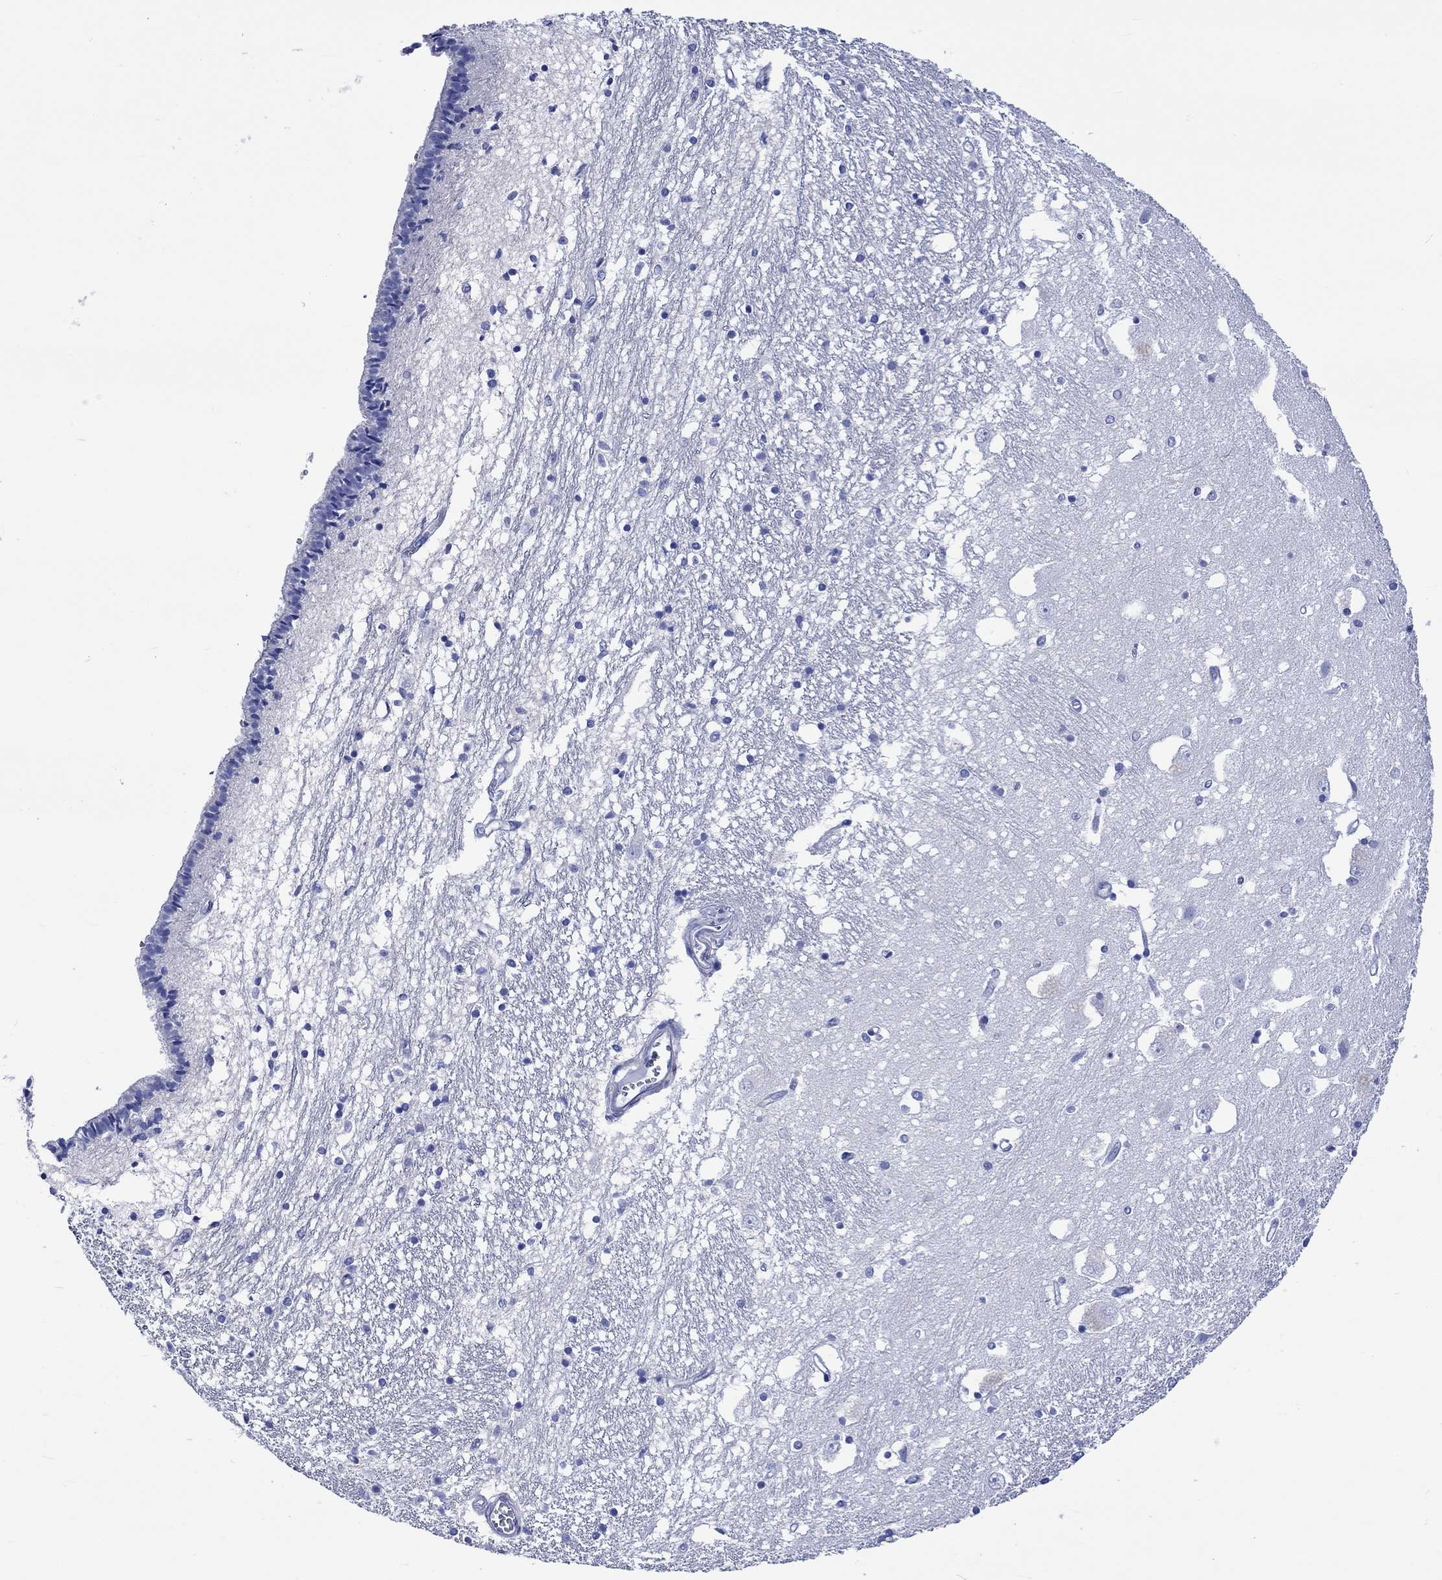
{"staining": {"intensity": "negative", "quantity": "none", "location": "none"}, "tissue": "caudate", "cell_type": "Glial cells", "image_type": "normal", "snomed": [{"axis": "morphology", "description": "Normal tissue, NOS"}, {"axis": "topography", "description": "Lateral ventricle wall"}], "caption": "Caudate stained for a protein using immunohistochemistry (IHC) demonstrates no staining glial cells.", "gene": "HARBI1", "patient": {"sex": "female", "age": 71}}